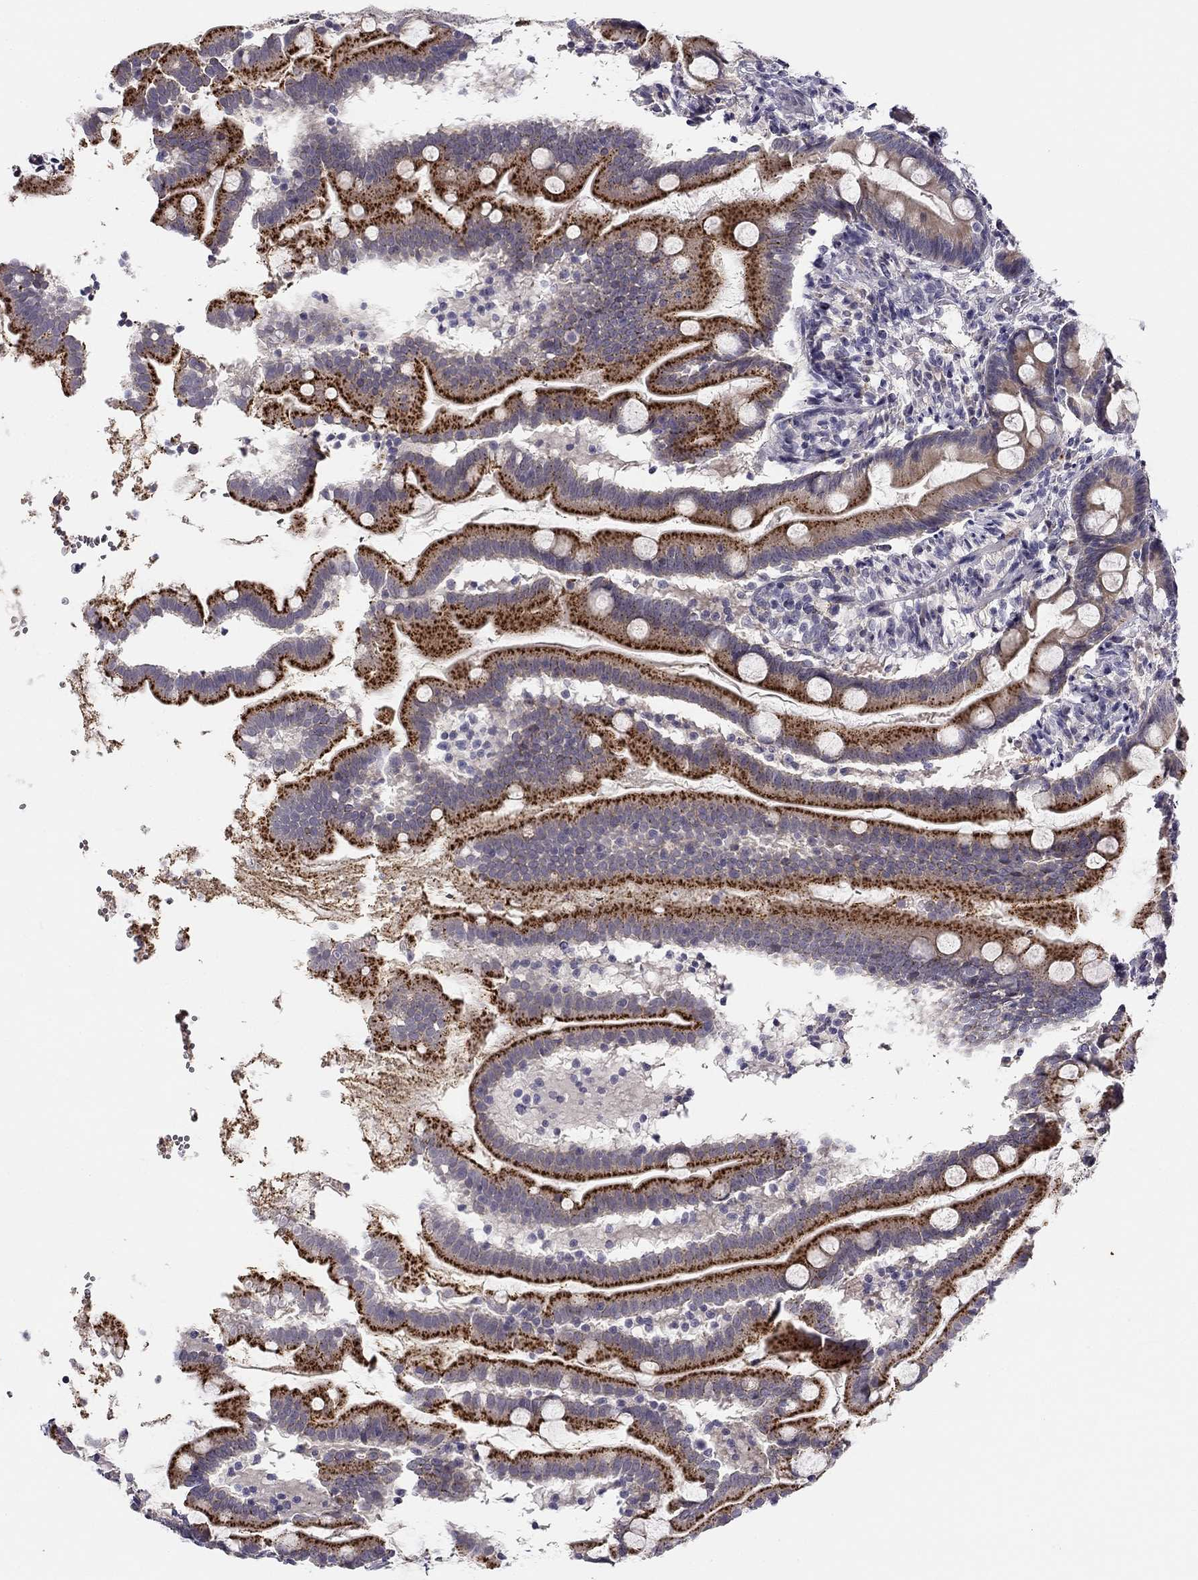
{"staining": {"intensity": "strong", "quantity": "25%-75%", "location": "cytoplasmic/membranous"}, "tissue": "small intestine", "cell_type": "Glandular cells", "image_type": "normal", "snomed": [{"axis": "morphology", "description": "Normal tissue, NOS"}, {"axis": "topography", "description": "Small intestine"}], "caption": "Unremarkable small intestine was stained to show a protein in brown. There is high levels of strong cytoplasmic/membranous staining in approximately 25%-75% of glandular cells. (brown staining indicates protein expression, while blue staining denotes nuclei).", "gene": "CNR1", "patient": {"sex": "female", "age": 44}}